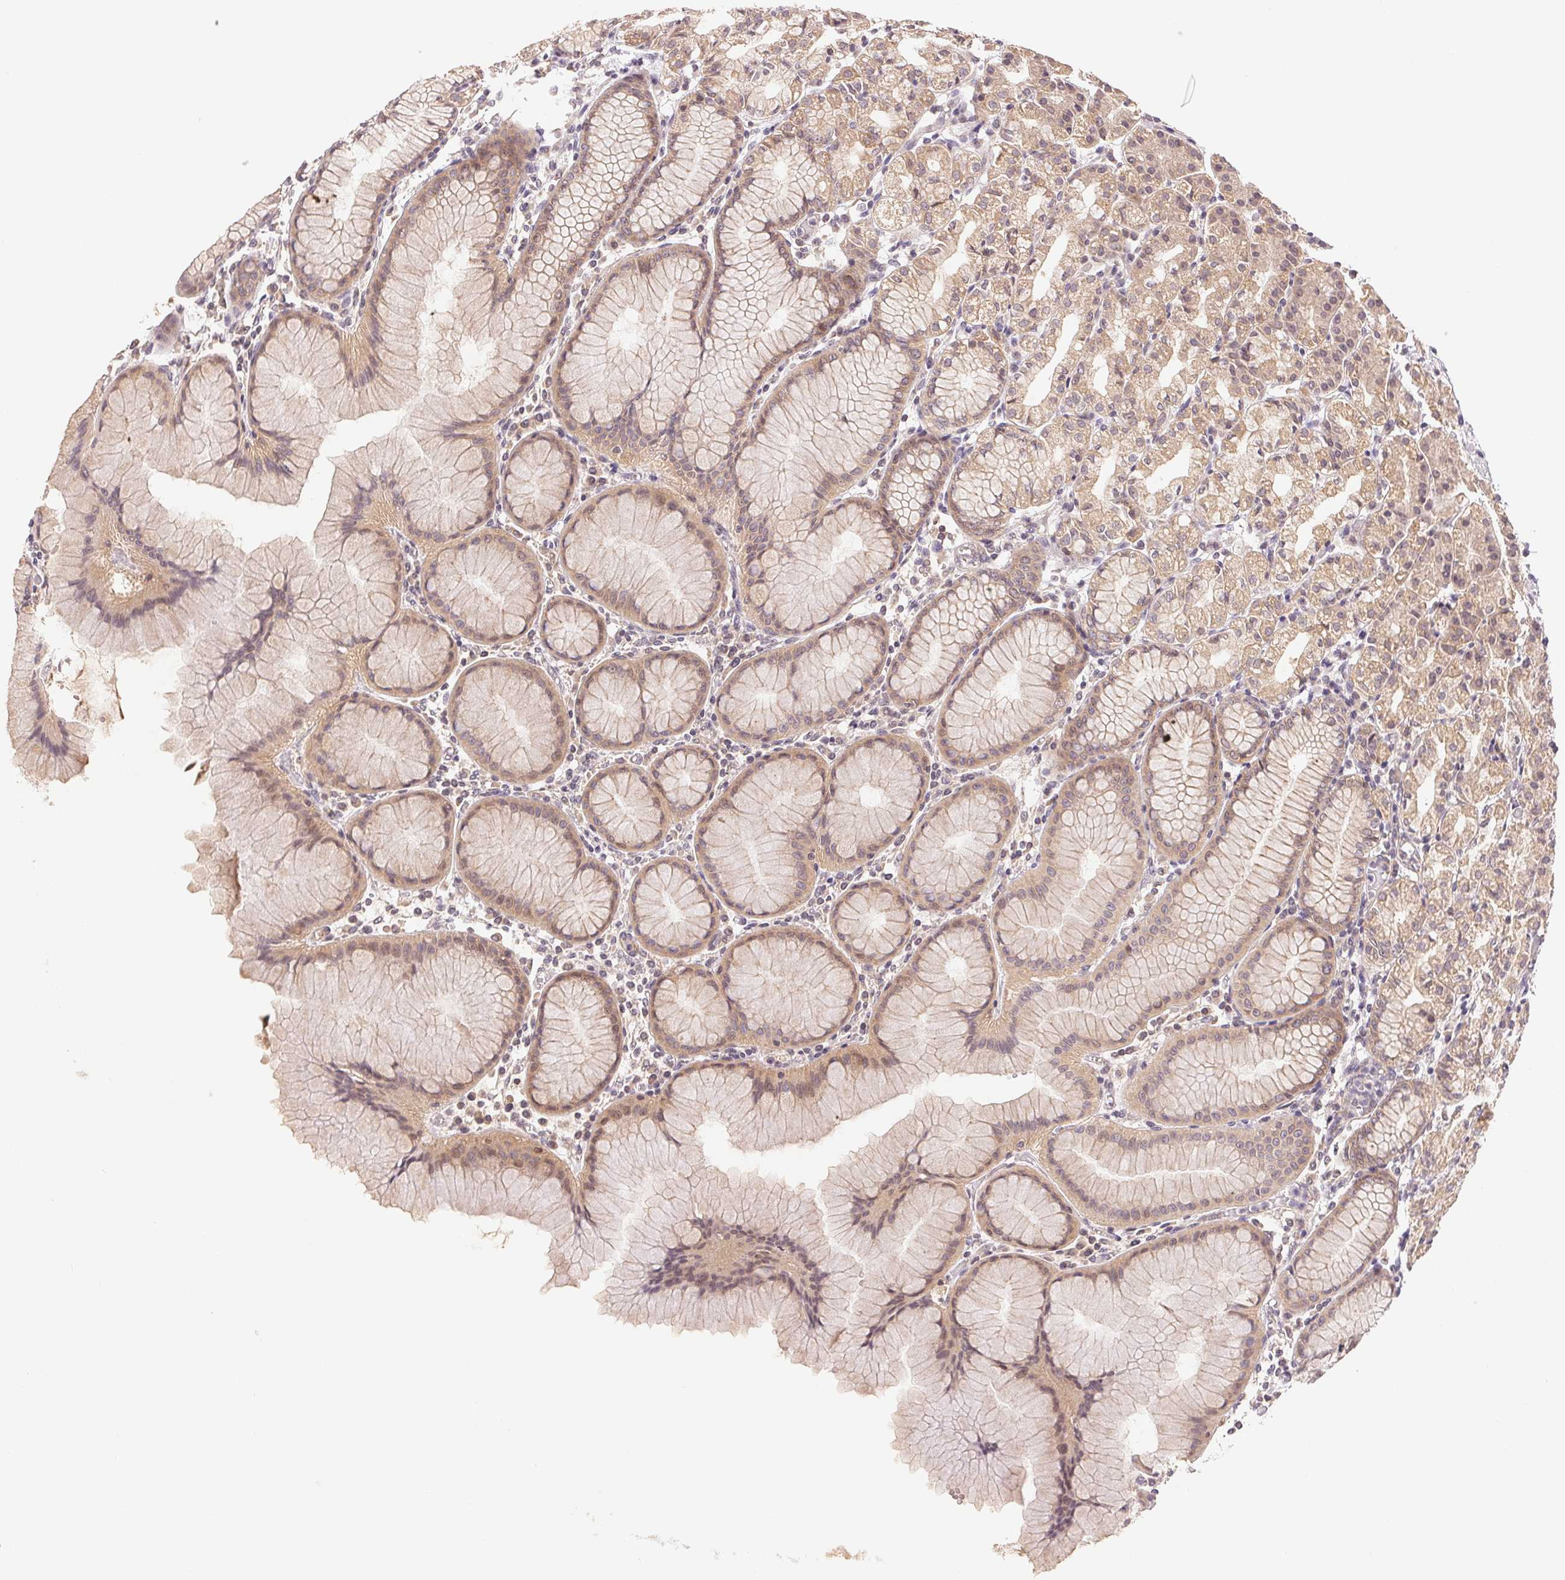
{"staining": {"intensity": "moderate", "quantity": ">75%", "location": "cytoplasmic/membranous"}, "tissue": "stomach", "cell_type": "Glandular cells", "image_type": "normal", "snomed": [{"axis": "morphology", "description": "Normal tissue, NOS"}, {"axis": "topography", "description": "Stomach"}], "caption": "This image exhibits unremarkable stomach stained with immunohistochemistry to label a protein in brown. The cytoplasmic/membranous of glandular cells show moderate positivity for the protein. Nuclei are counter-stained blue.", "gene": "BNIP5", "patient": {"sex": "female", "age": 57}}